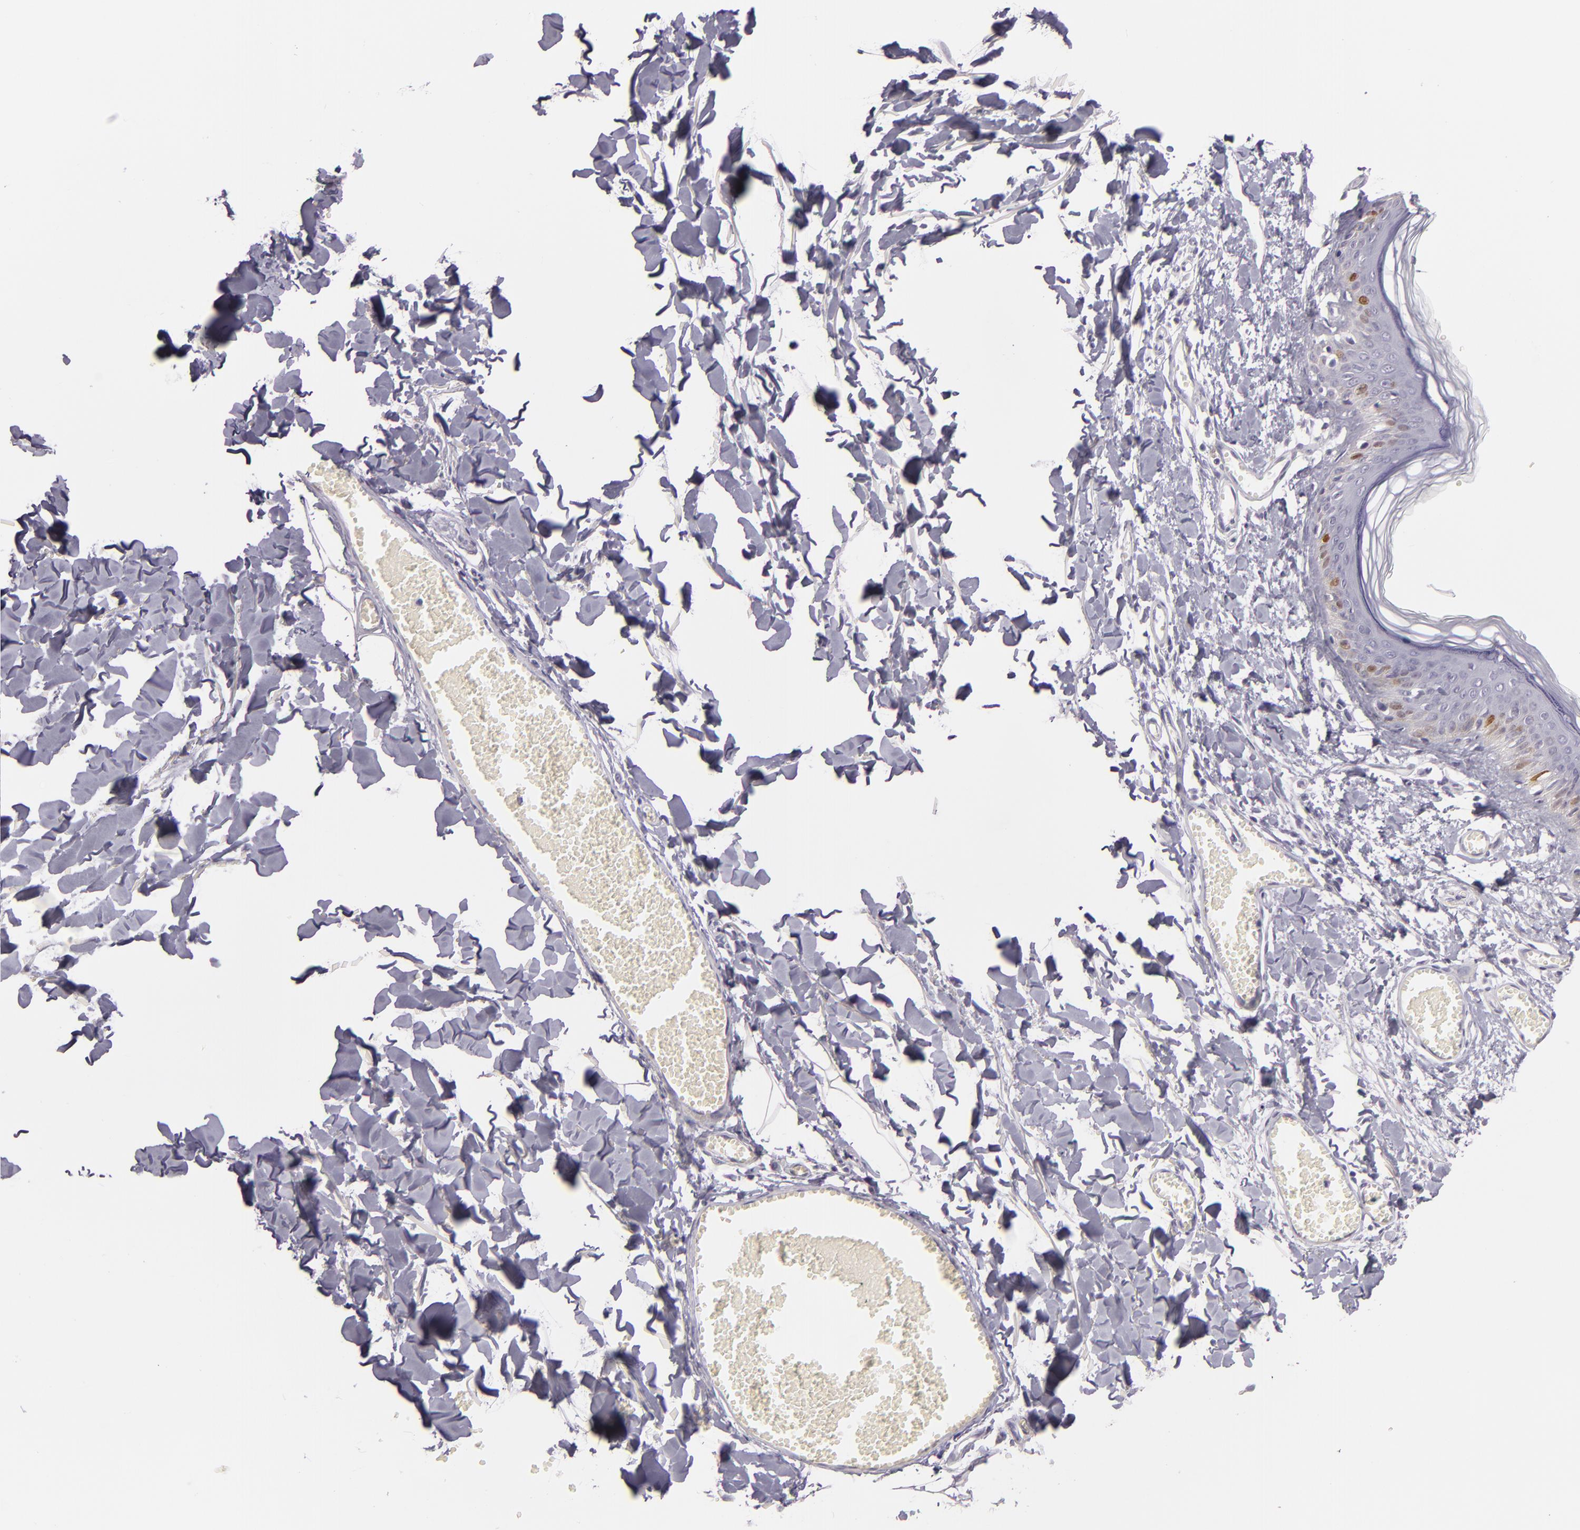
{"staining": {"intensity": "negative", "quantity": "none", "location": "none"}, "tissue": "skin", "cell_type": "Fibroblasts", "image_type": "normal", "snomed": [{"axis": "morphology", "description": "Normal tissue, NOS"}, {"axis": "morphology", "description": "Sarcoma, NOS"}, {"axis": "topography", "description": "Skin"}, {"axis": "topography", "description": "Soft tissue"}], "caption": "Fibroblasts show no significant protein expression in unremarkable skin. (Stains: DAB immunohistochemistry (IHC) with hematoxylin counter stain, Microscopy: brightfield microscopy at high magnification).", "gene": "MCM3", "patient": {"sex": "female", "age": 51}}